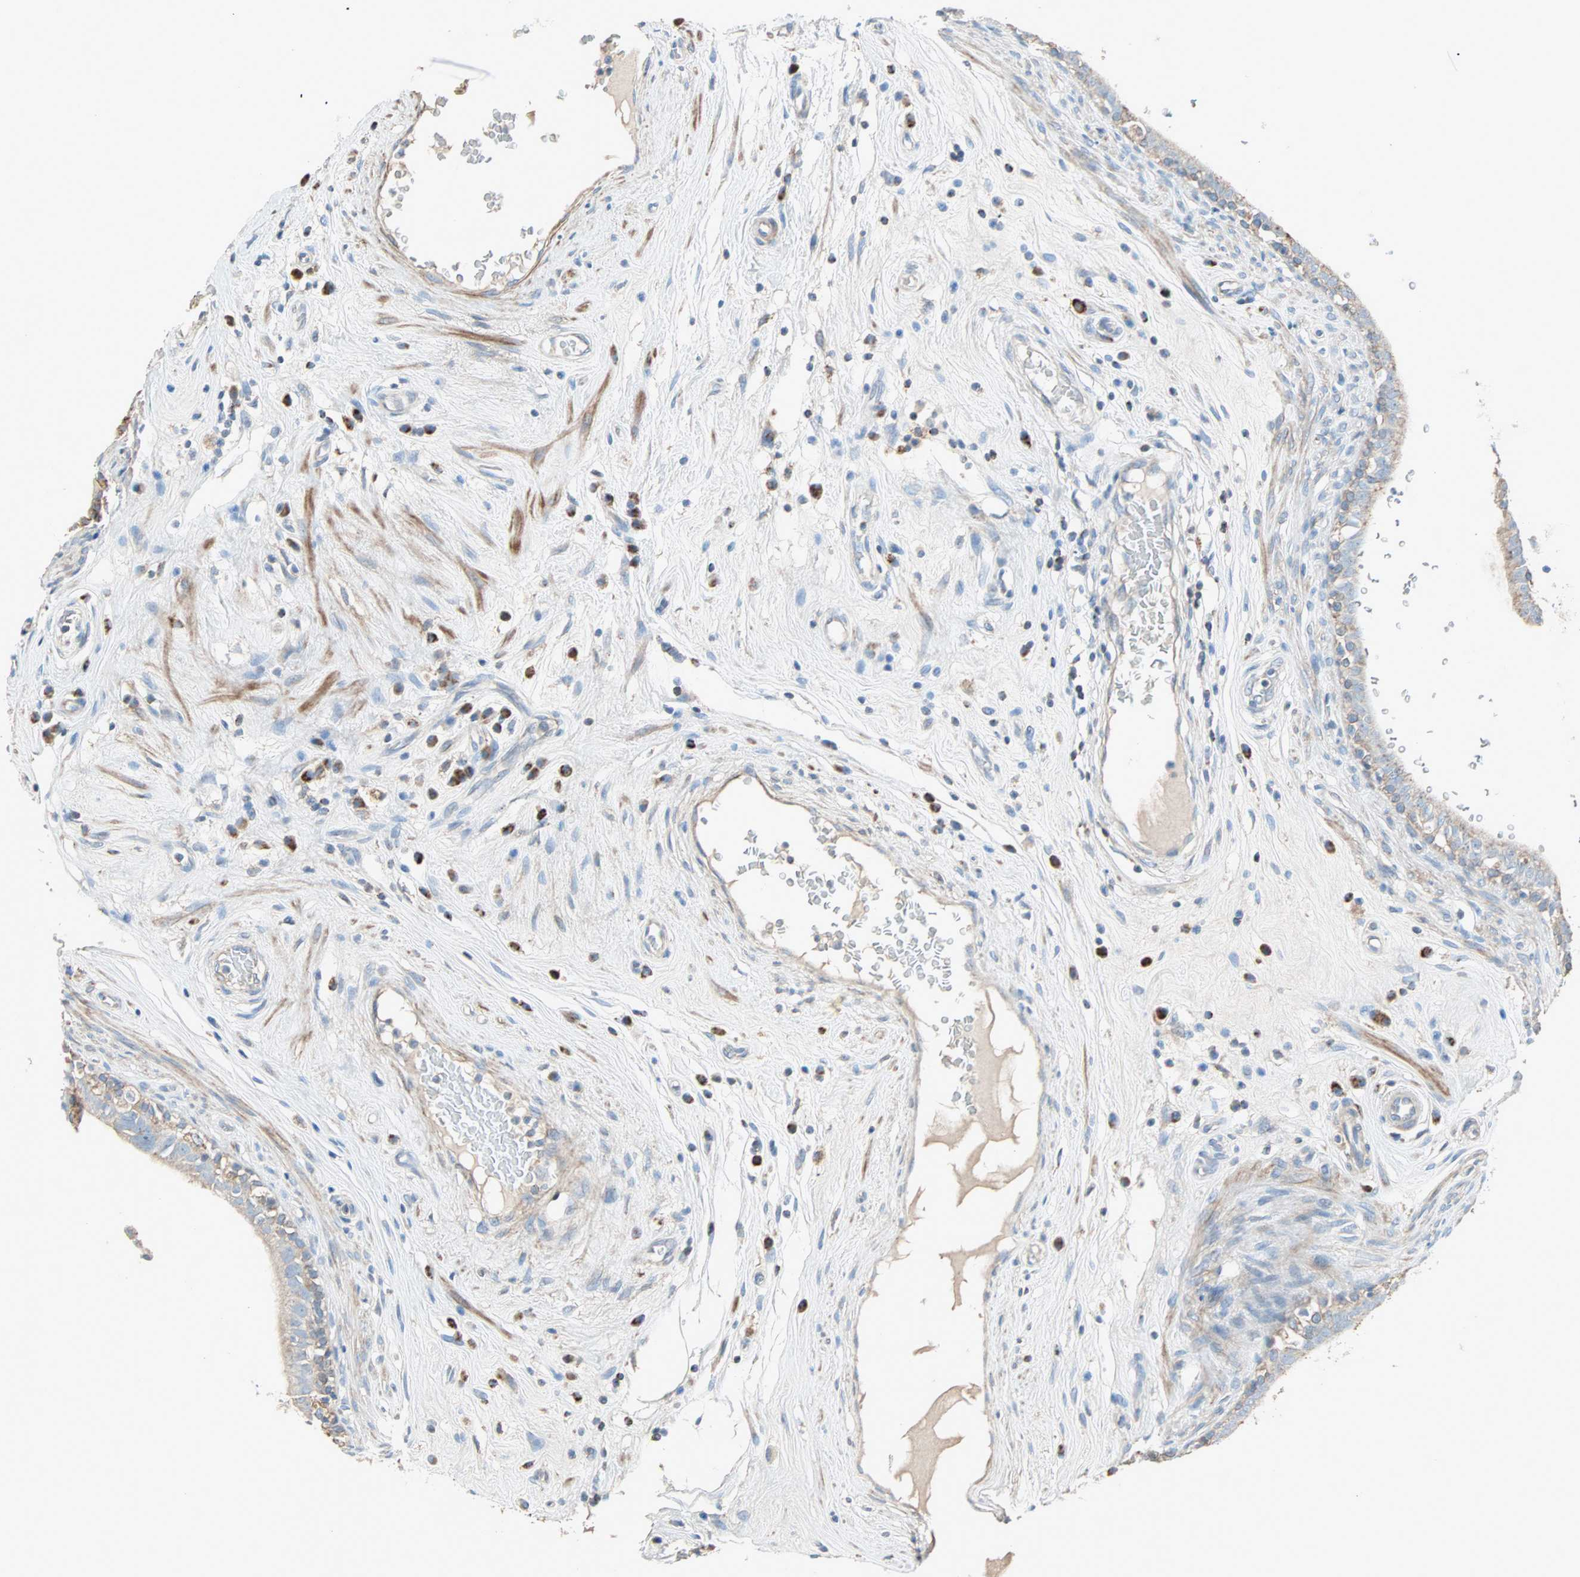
{"staining": {"intensity": "weak", "quantity": "25%-75%", "location": "cytoplasmic/membranous"}, "tissue": "epididymis", "cell_type": "Glandular cells", "image_type": "normal", "snomed": [{"axis": "morphology", "description": "Normal tissue, NOS"}, {"axis": "morphology", "description": "Inflammation, NOS"}, {"axis": "topography", "description": "Epididymis"}], "caption": "This photomicrograph exhibits IHC staining of unremarkable epididymis, with low weak cytoplasmic/membranous staining in about 25%-75% of glandular cells.", "gene": "ACVRL1", "patient": {"sex": "male", "age": 84}}